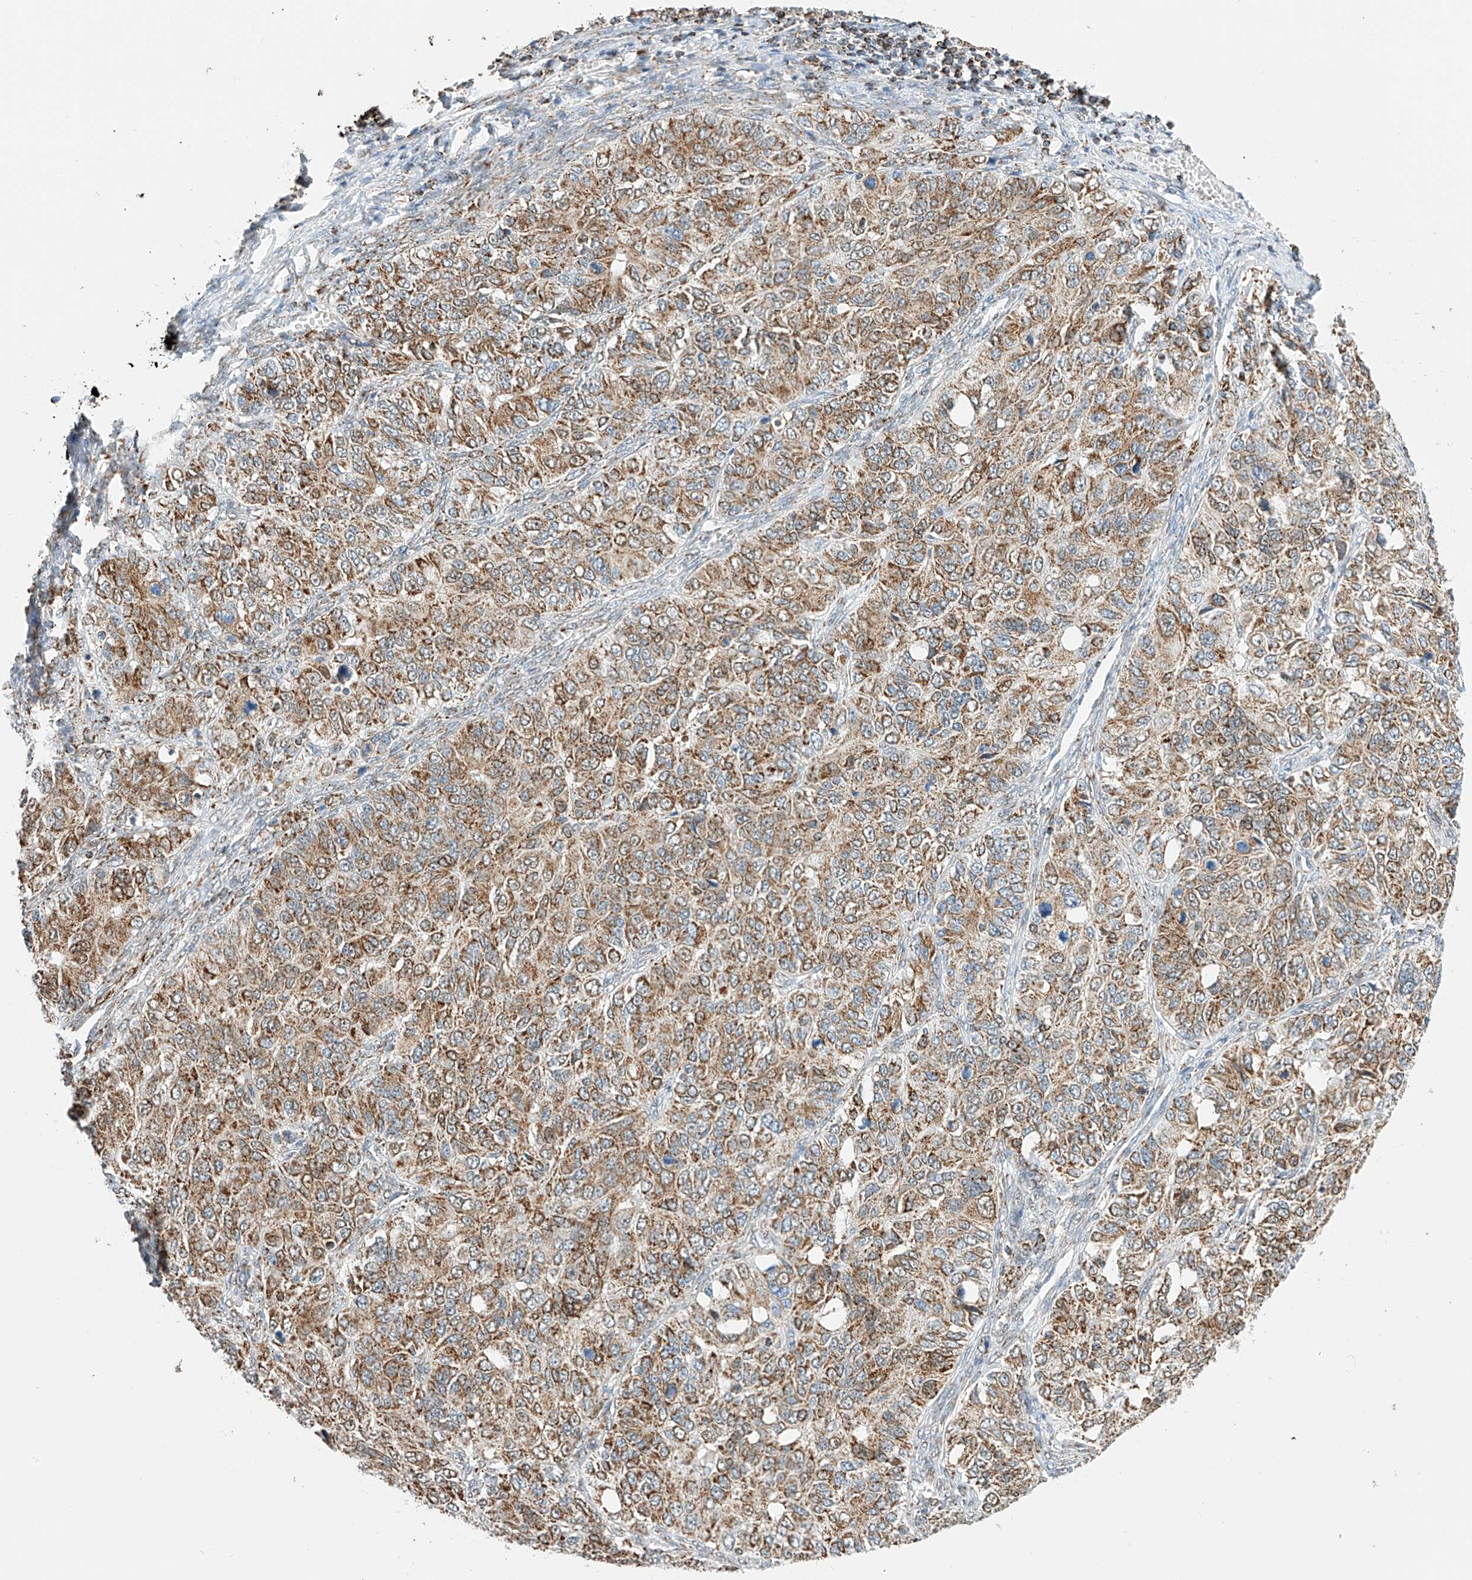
{"staining": {"intensity": "moderate", "quantity": ">75%", "location": "cytoplasmic/membranous"}, "tissue": "ovarian cancer", "cell_type": "Tumor cells", "image_type": "cancer", "snomed": [{"axis": "morphology", "description": "Carcinoma, endometroid"}, {"axis": "topography", "description": "Ovary"}], "caption": "This is a photomicrograph of immunohistochemistry staining of ovarian endometroid carcinoma, which shows moderate expression in the cytoplasmic/membranous of tumor cells.", "gene": "PPA2", "patient": {"sex": "female", "age": 51}}